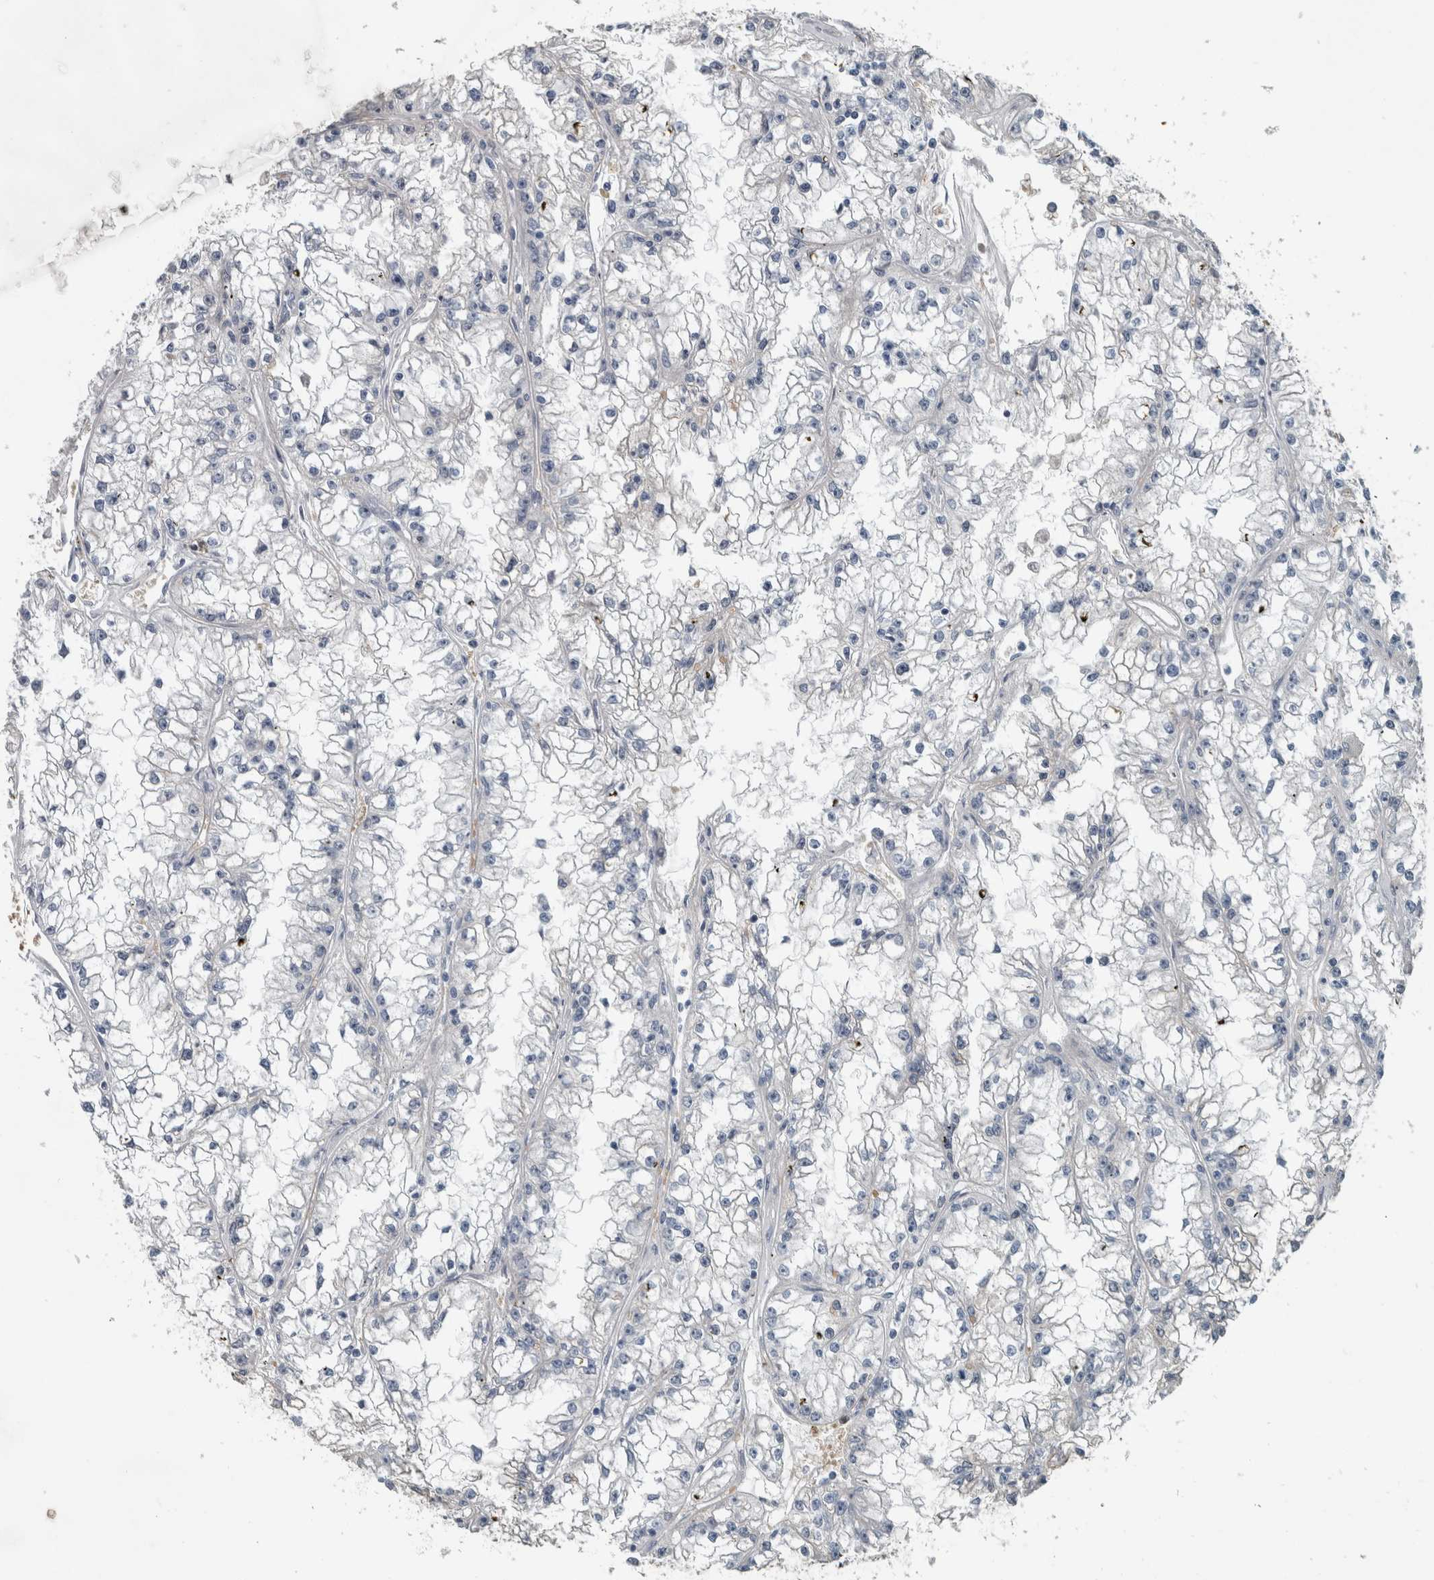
{"staining": {"intensity": "negative", "quantity": "none", "location": "none"}, "tissue": "renal cancer", "cell_type": "Tumor cells", "image_type": "cancer", "snomed": [{"axis": "morphology", "description": "Adenocarcinoma, NOS"}, {"axis": "topography", "description": "Kidney"}], "caption": "Tumor cells are negative for brown protein staining in renal cancer (adenocarcinoma). (Stains: DAB IHC with hematoxylin counter stain, Microscopy: brightfield microscopy at high magnification).", "gene": "SH3GL2", "patient": {"sex": "male", "age": 56}}